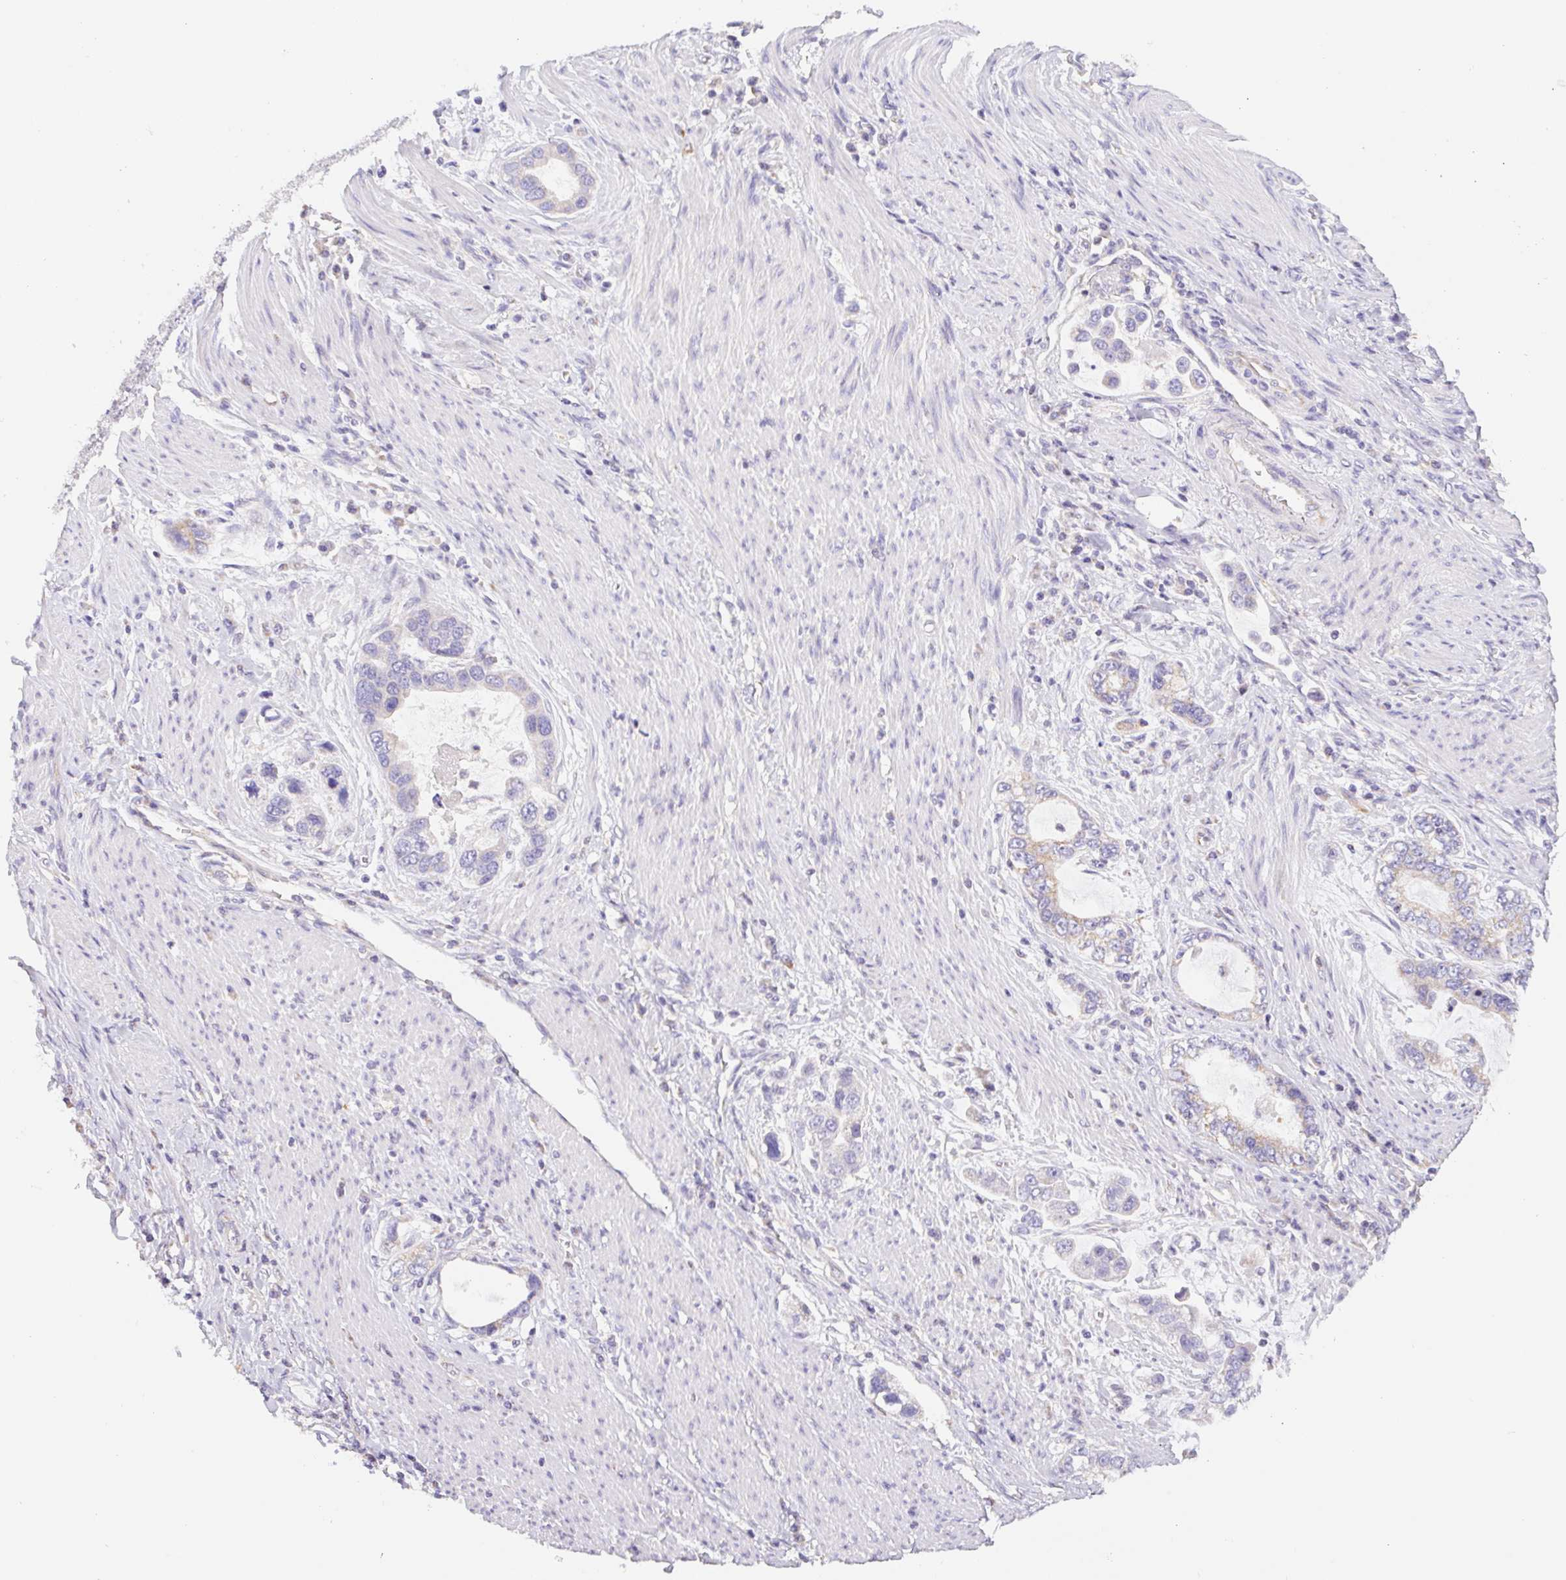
{"staining": {"intensity": "weak", "quantity": "<25%", "location": "cytoplasmic/membranous"}, "tissue": "stomach cancer", "cell_type": "Tumor cells", "image_type": "cancer", "snomed": [{"axis": "morphology", "description": "Adenocarcinoma, NOS"}, {"axis": "topography", "description": "Stomach, lower"}], "caption": "Micrograph shows no significant protein staining in tumor cells of stomach adenocarcinoma. (DAB (3,3'-diaminobenzidine) immunohistochemistry (IHC) with hematoxylin counter stain).", "gene": "FKBP6", "patient": {"sex": "female", "age": 93}}